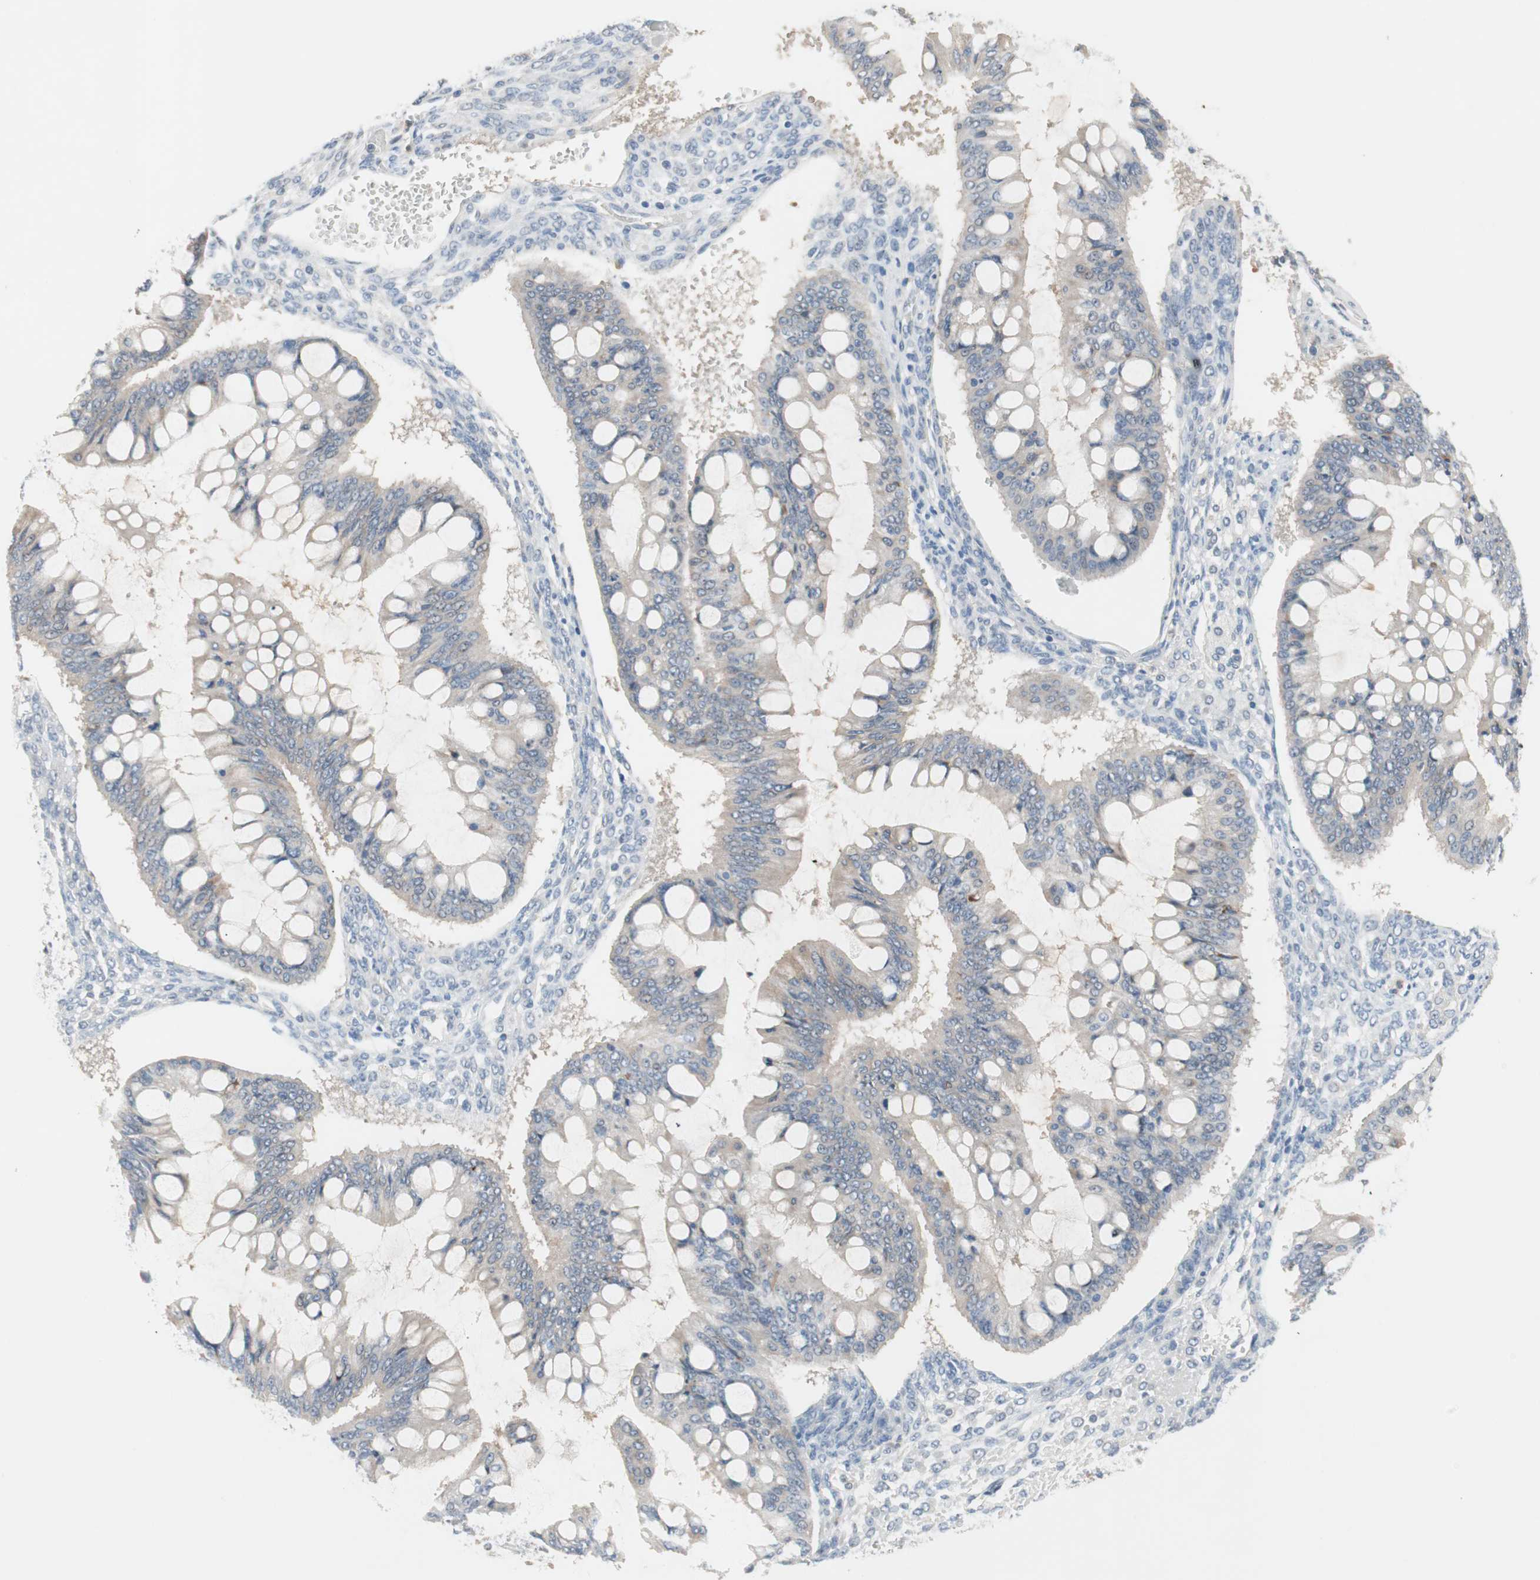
{"staining": {"intensity": "weak", "quantity": "25%-75%", "location": "cytoplasmic/membranous"}, "tissue": "ovarian cancer", "cell_type": "Tumor cells", "image_type": "cancer", "snomed": [{"axis": "morphology", "description": "Cystadenocarcinoma, mucinous, NOS"}, {"axis": "topography", "description": "Ovary"}], "caption": "Tumor cells demonstrate low levels of weak cytoplasmic/membranous positivity in approximately 25%-75% of cells in ovarian cancer.", "gene": "PDZK1", "patient": {"sex": "female", "age": 73}}